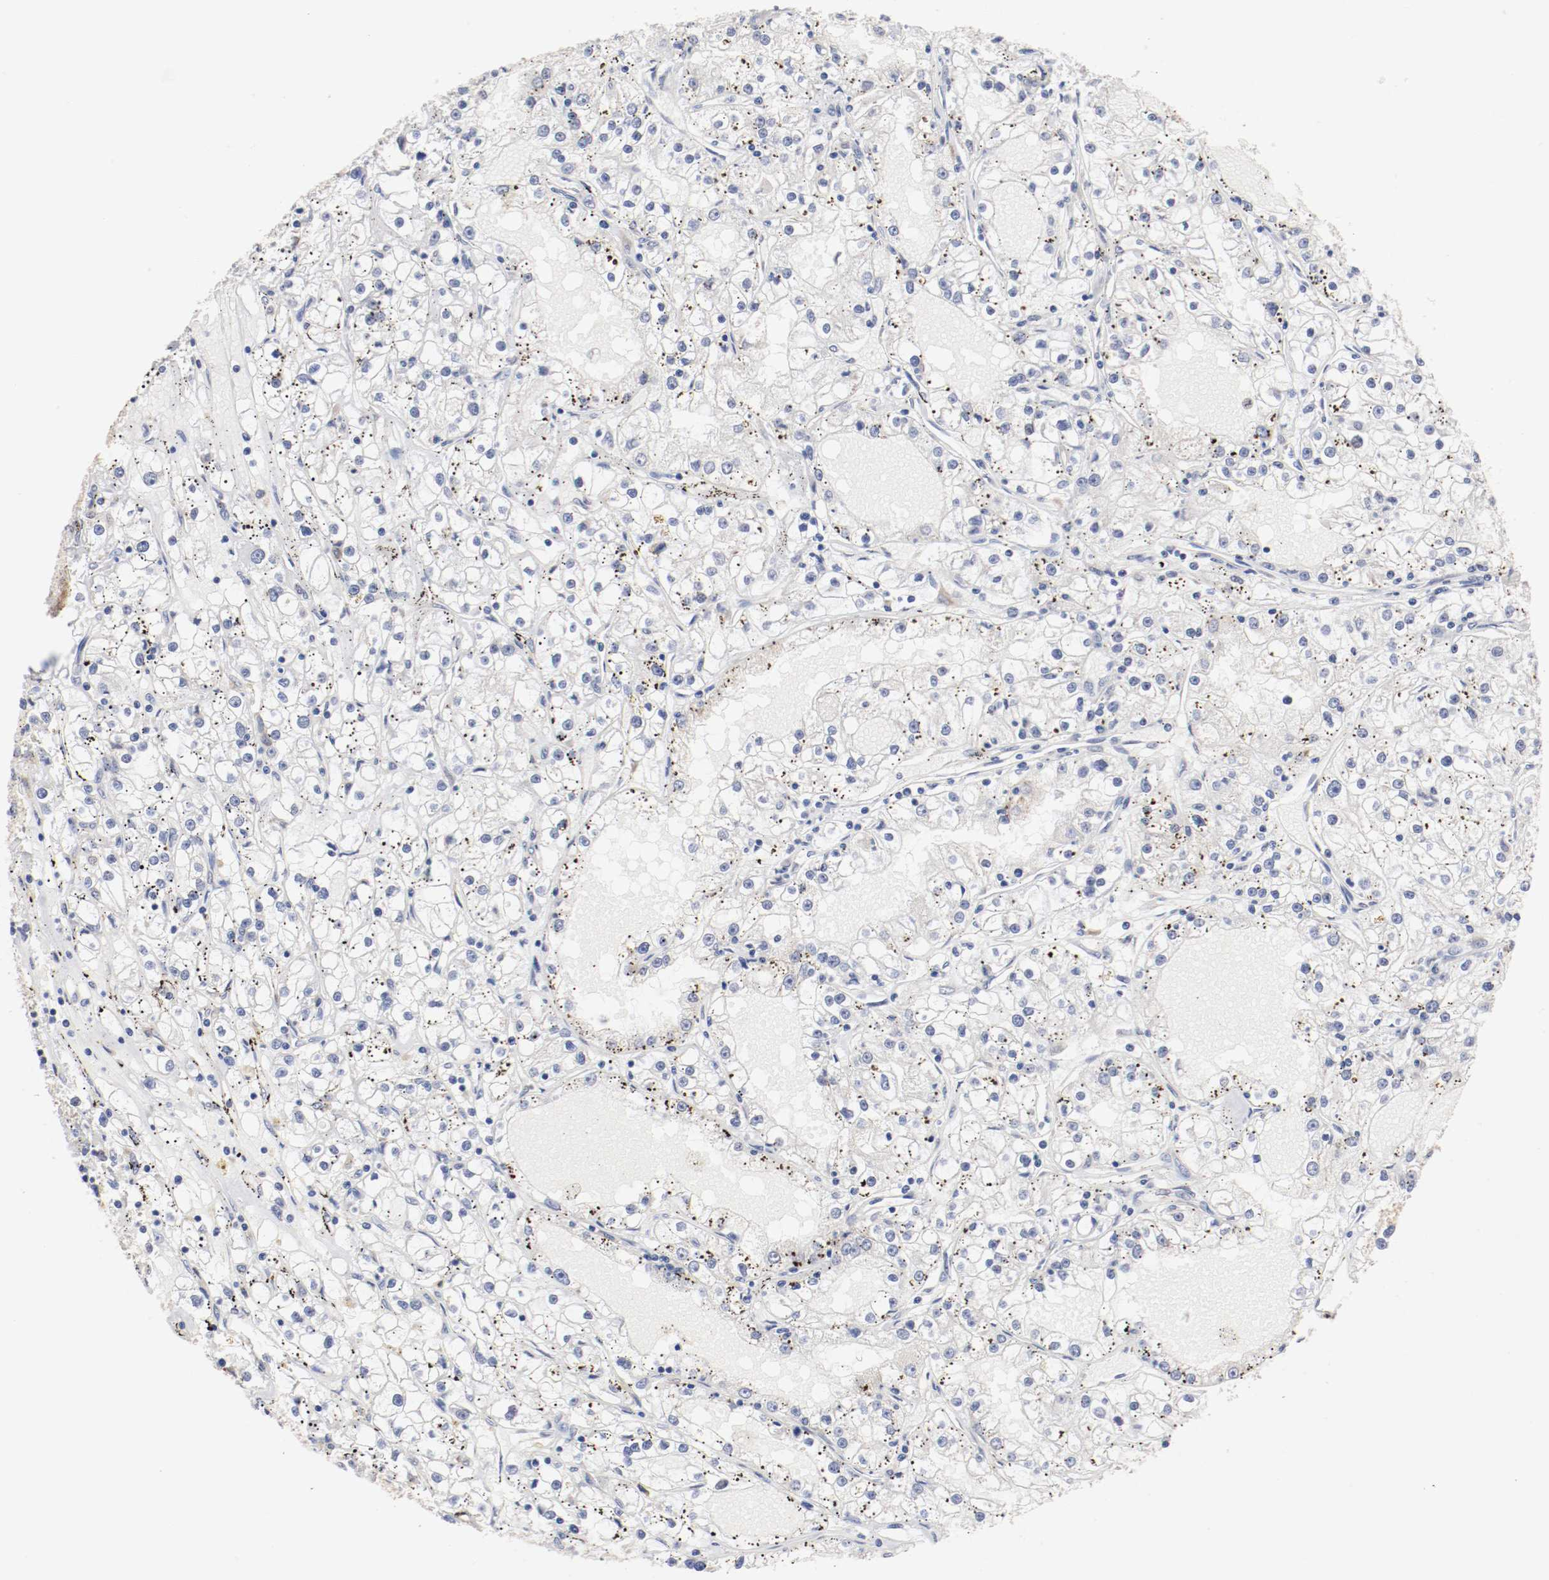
{"staining": {"intensity": "negative", "quantity": "none", "location": "none"}, "tissue": "renal cancer", "cell_type": "Tumor cells", "image_type": "cancer", "snomed": [{"axis": "morphology", "description": "Adenocarcinoma, NOS"}, {"axis": "topography", "description": "Kidney"}], "caption": "Immunohistochemistry (IHC) histopathology image of neoplastic tissue: human renal cancer stained with DAB displays no significant protein expression in tumor cells.", "gene": "FKBP3", "patient": {"sex": "male", "age": 56}}